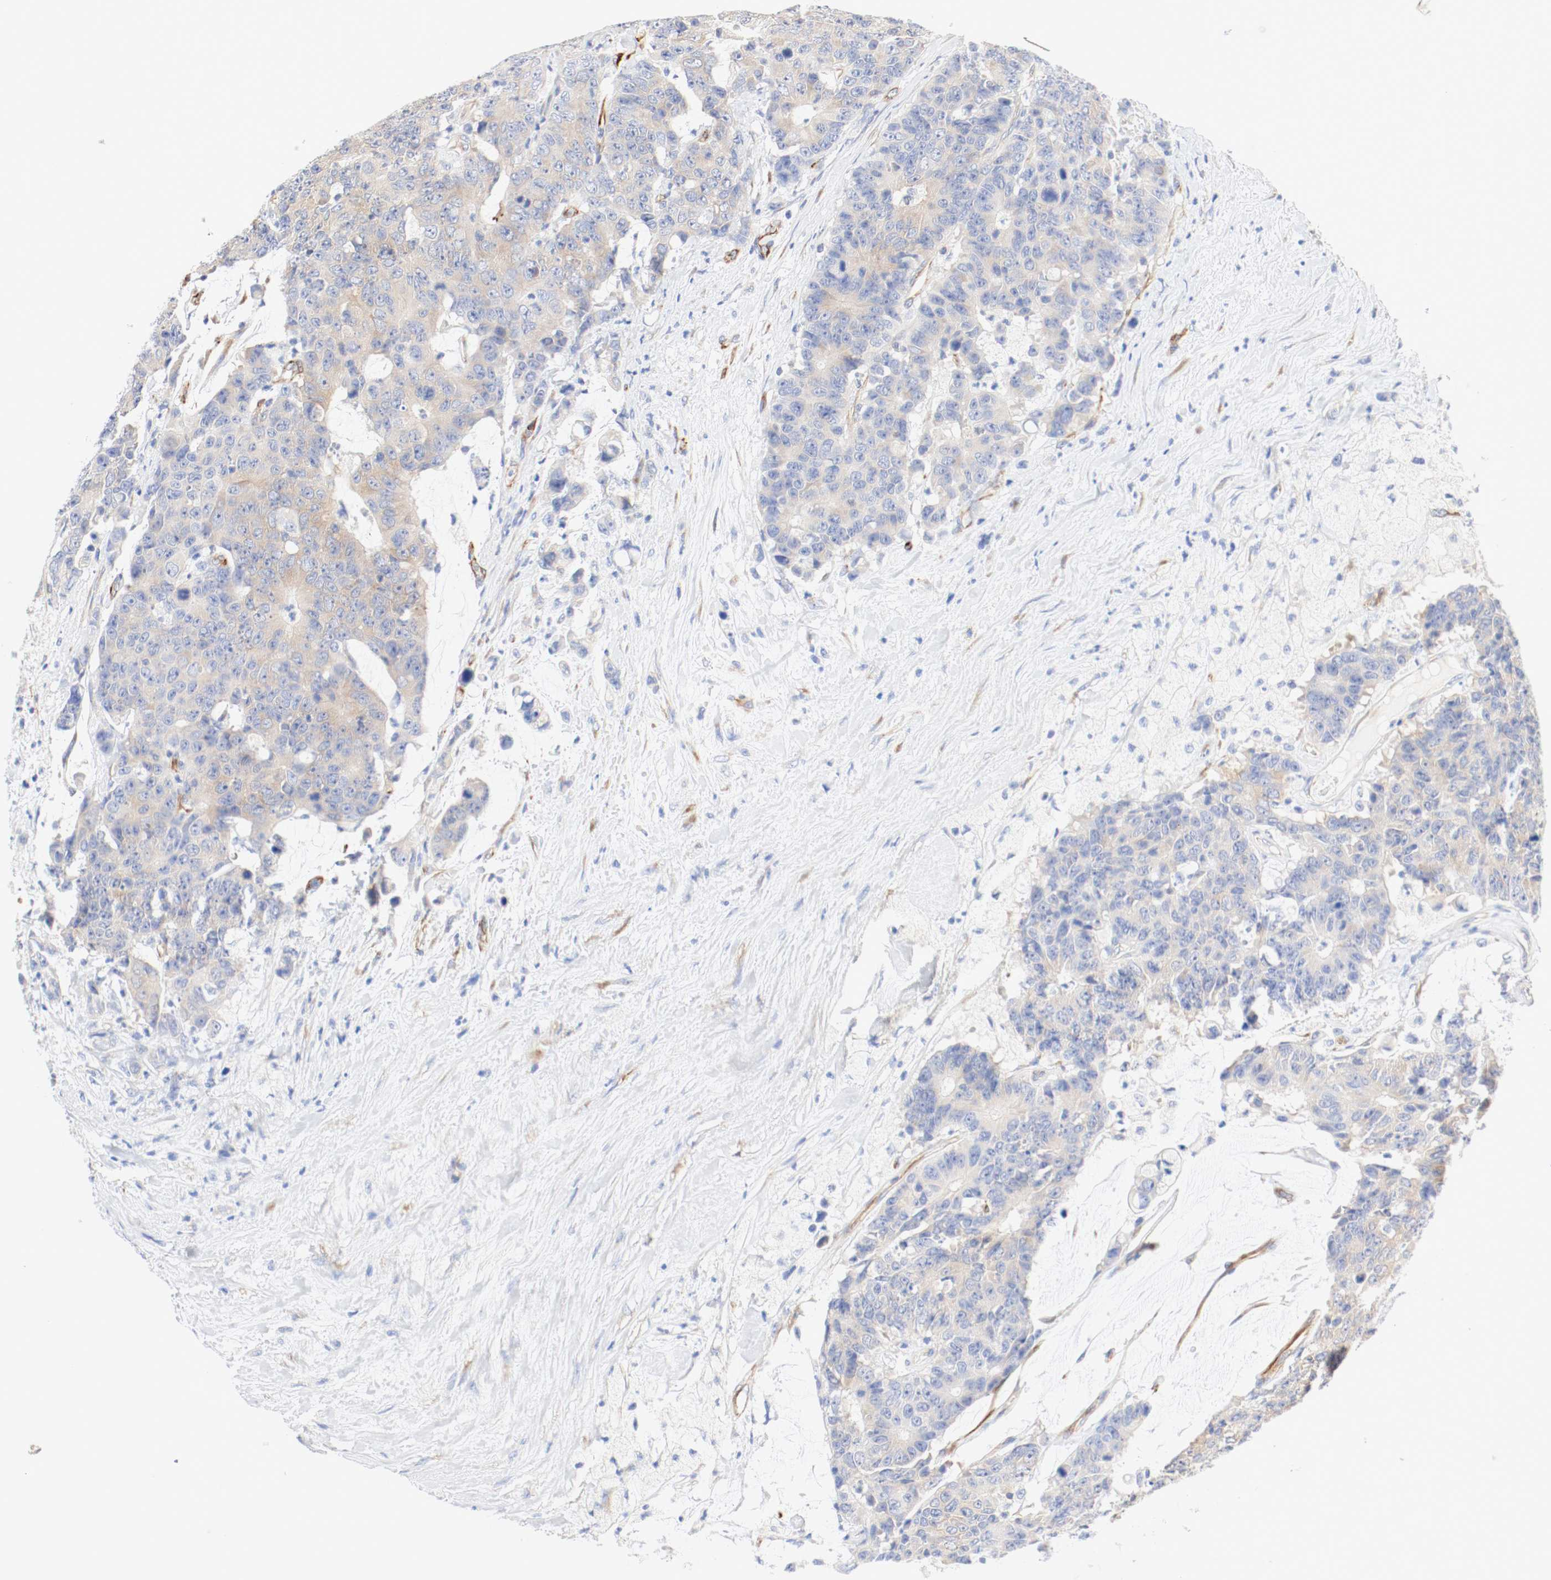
{"staining": {"intensity": "moderate", "quantity": ">75%", "location": "cytoplasmic/membranous"}, "tissue": "colorectal cancer", "cell_type": "Tumor cells", "image_type": "cancer", "snomed": [{"axis": "morphology", "description": "Adenocarcinoma, NOS"}, {"axis": "topography", "description": "Colon"}], "caption": "Colorectal adenocarcinoma stained with a protein marker demonstrates moderate staining in tumor cells.", "gene": "GIT1", "patient": {"sex": "female", "age": 86}}